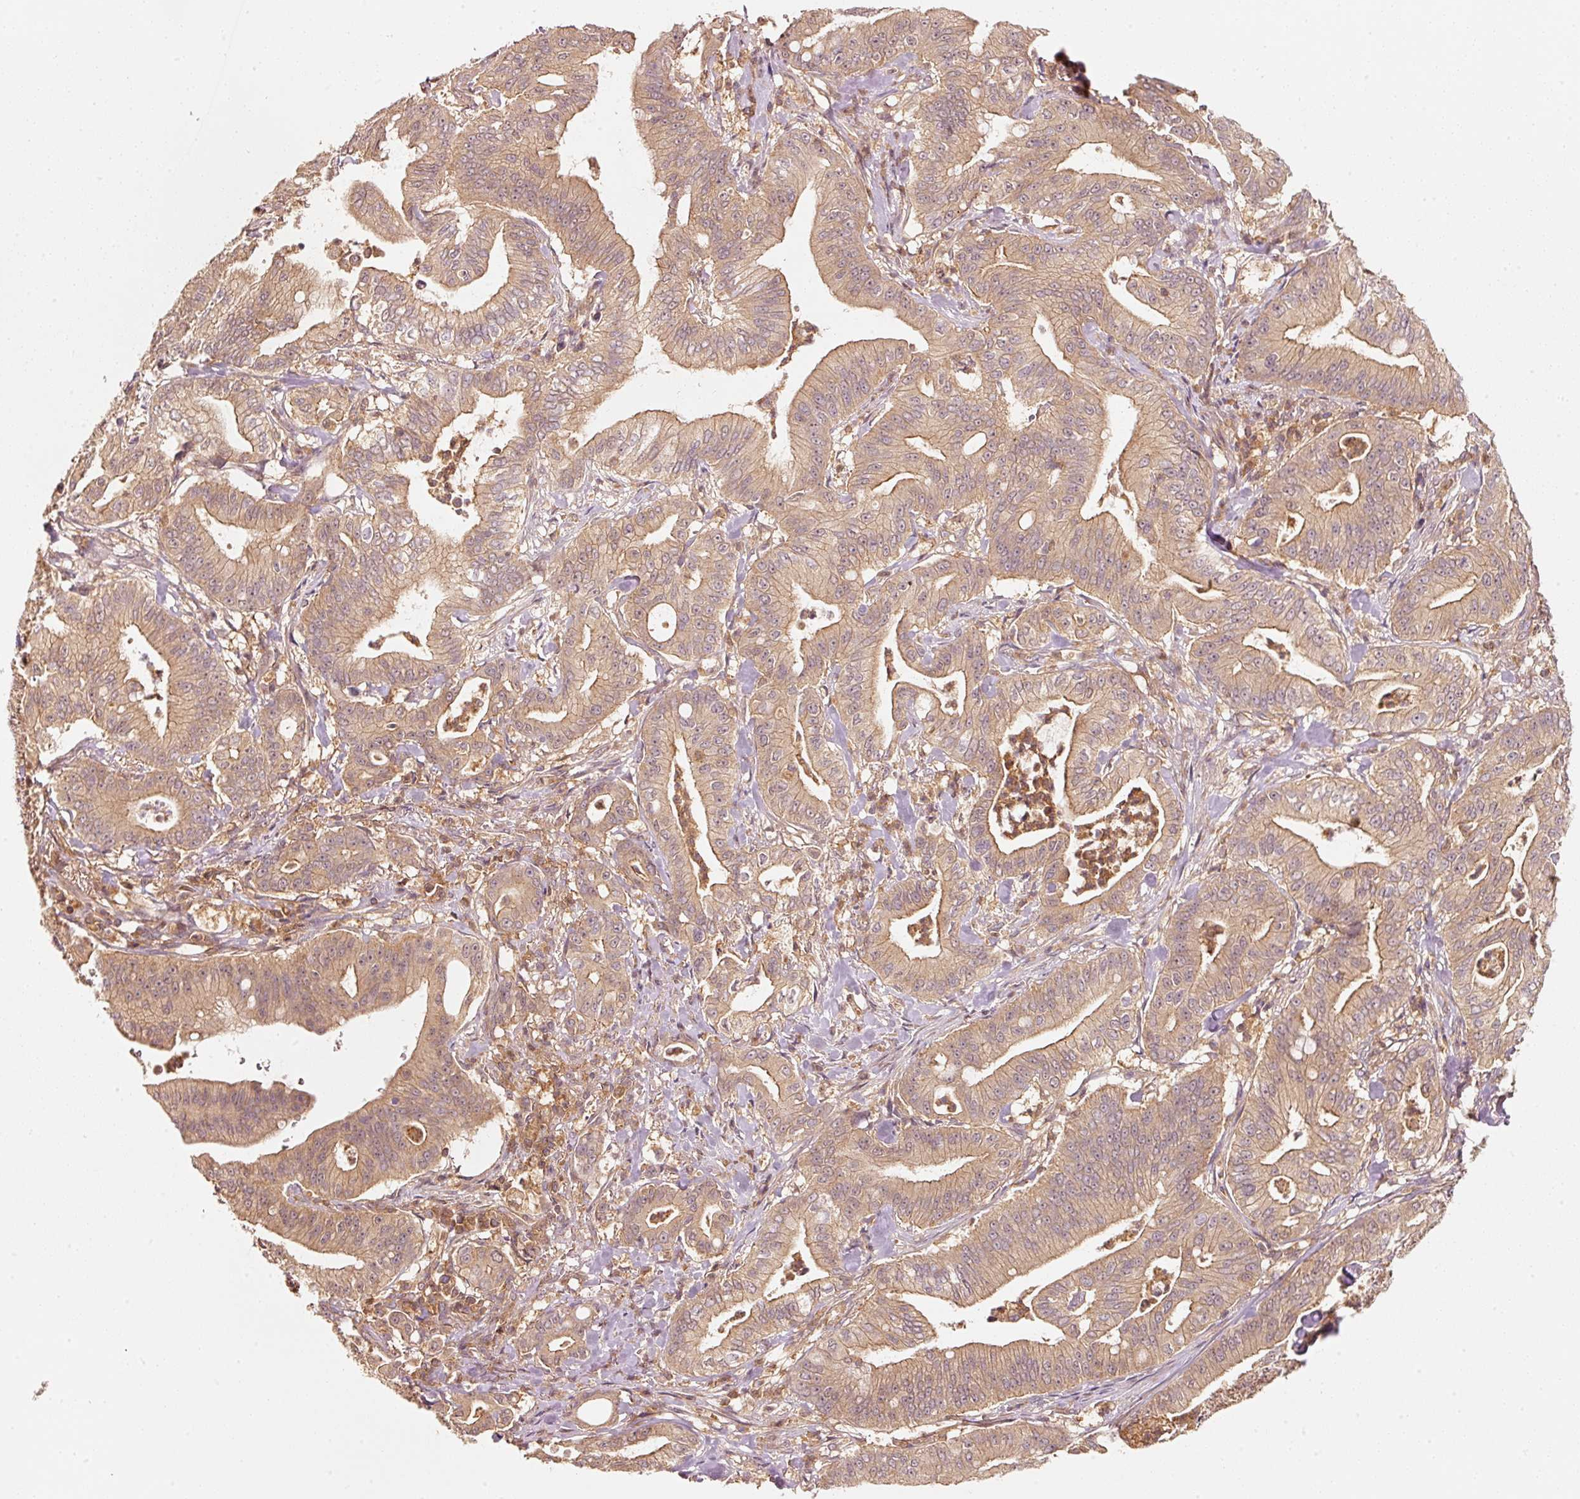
{"staining": {"intensity": "moderate", "quantity": ">75%", "location": "cytoplasmic/membranous"}, "tissue": "pancreatic cancer", "cell_type": "Tumor cells", "image_type": "cancer", "snomed": [{"axis": "morphology", "description": "Adenocarcinoma, NOS"}, {"axis": "topography", "description": "Pancreas"}], "caption": "This is an image of IHC staining of adenocarcinoma (pancreatic), which shows moderate positivity in the cytoplasmic/membranous of tumor cells.", "gene": "RRAS2", "patient": {"sex": "male", "age": 71}}